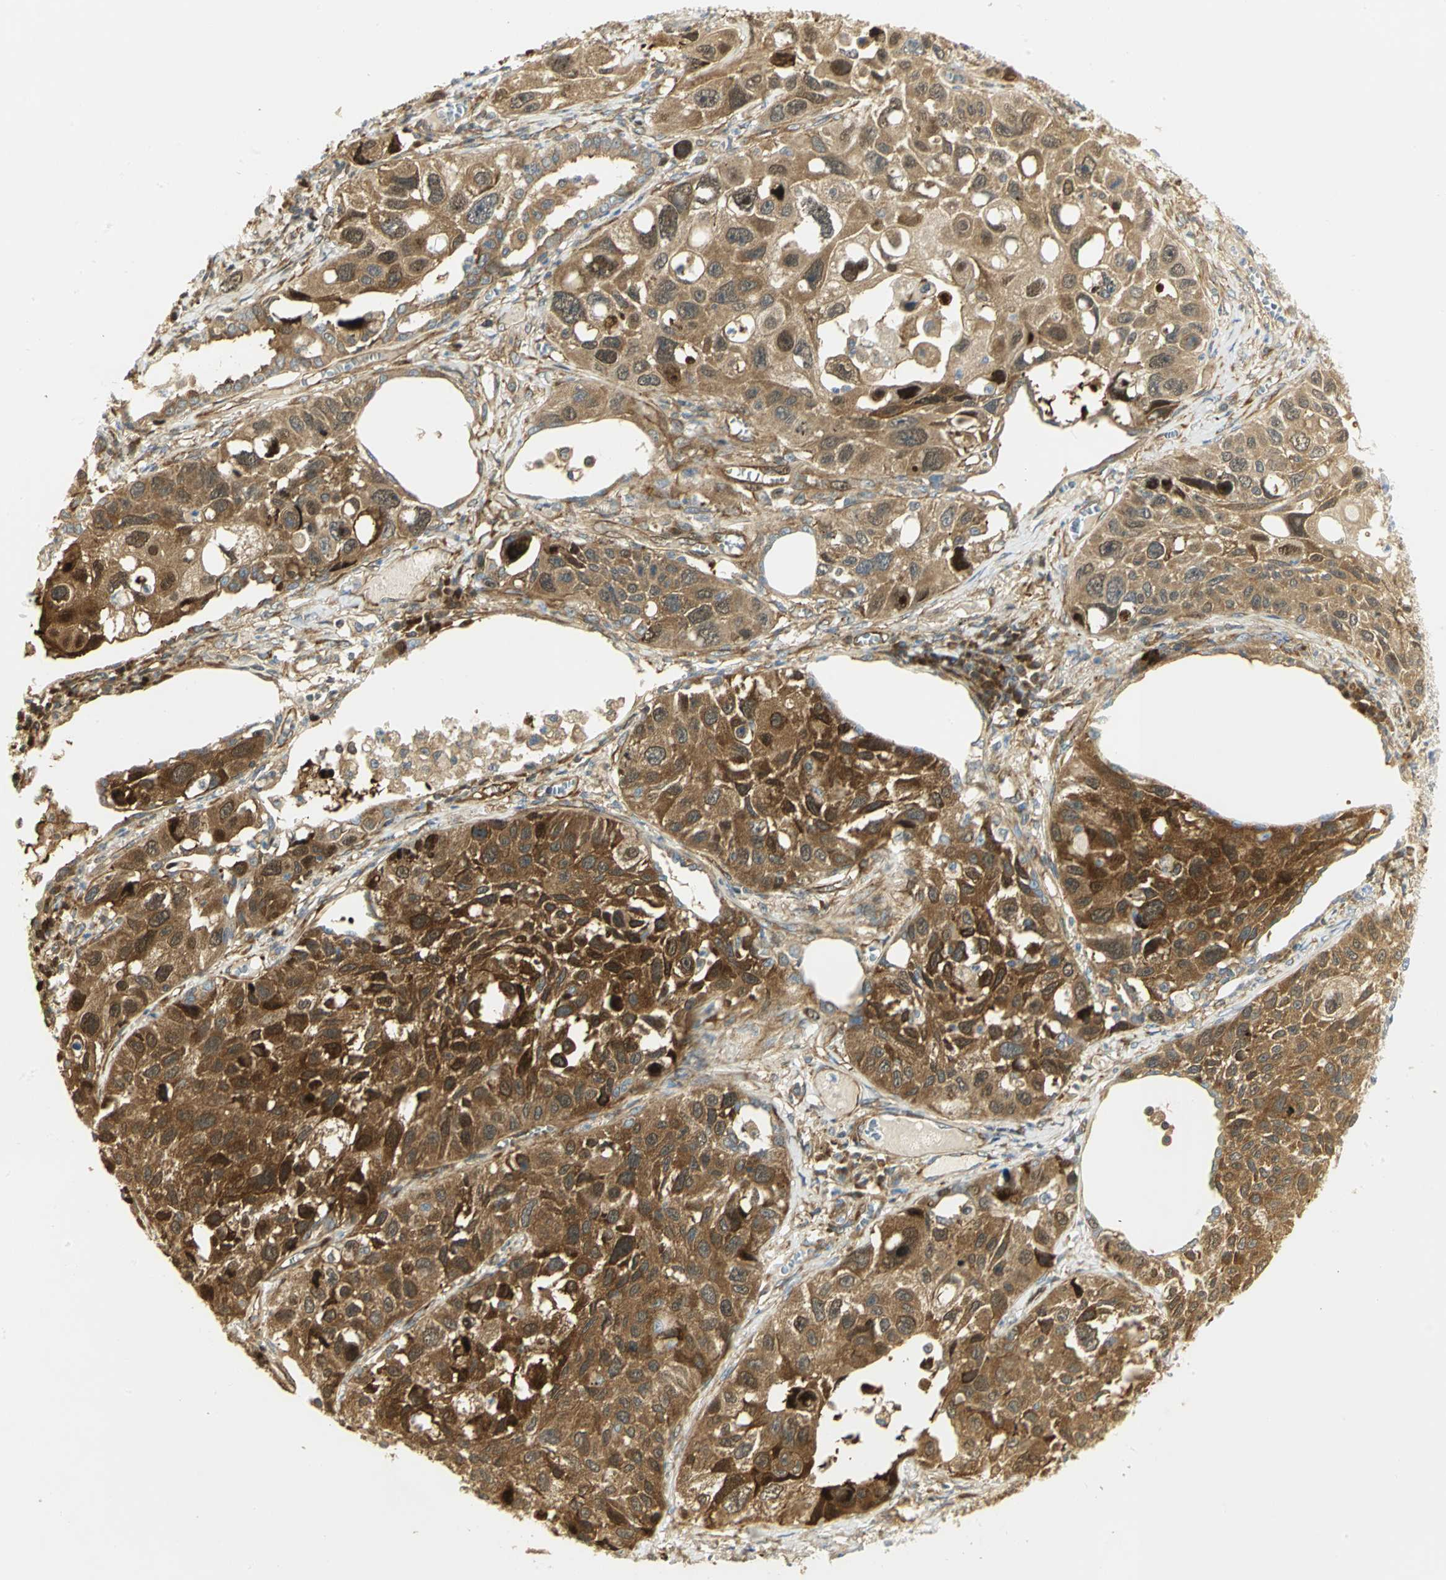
{"staining": {"intensity": "strong", "quantity": ">75%", "location": "cytoplasmic/membranous,nuclear"}, "tissue": "lung cancer", "cell_type": "Tumor cells", "image_type": "cancer", "snomed": [{"axis": "morphology", "description": "Squamous cell carcinoma, NOS"}, {"axis": "topography", "description": "Lung"}], "caption": "A histopathology image showing strong cytoplasmic/membranous and nuclear staining in approximately >75% of tumor cells in lung cancer, as visualized by brown immunohistochemical staining.", "gene": "EEA1", "patient": {"sex": "male", "age": 71}}